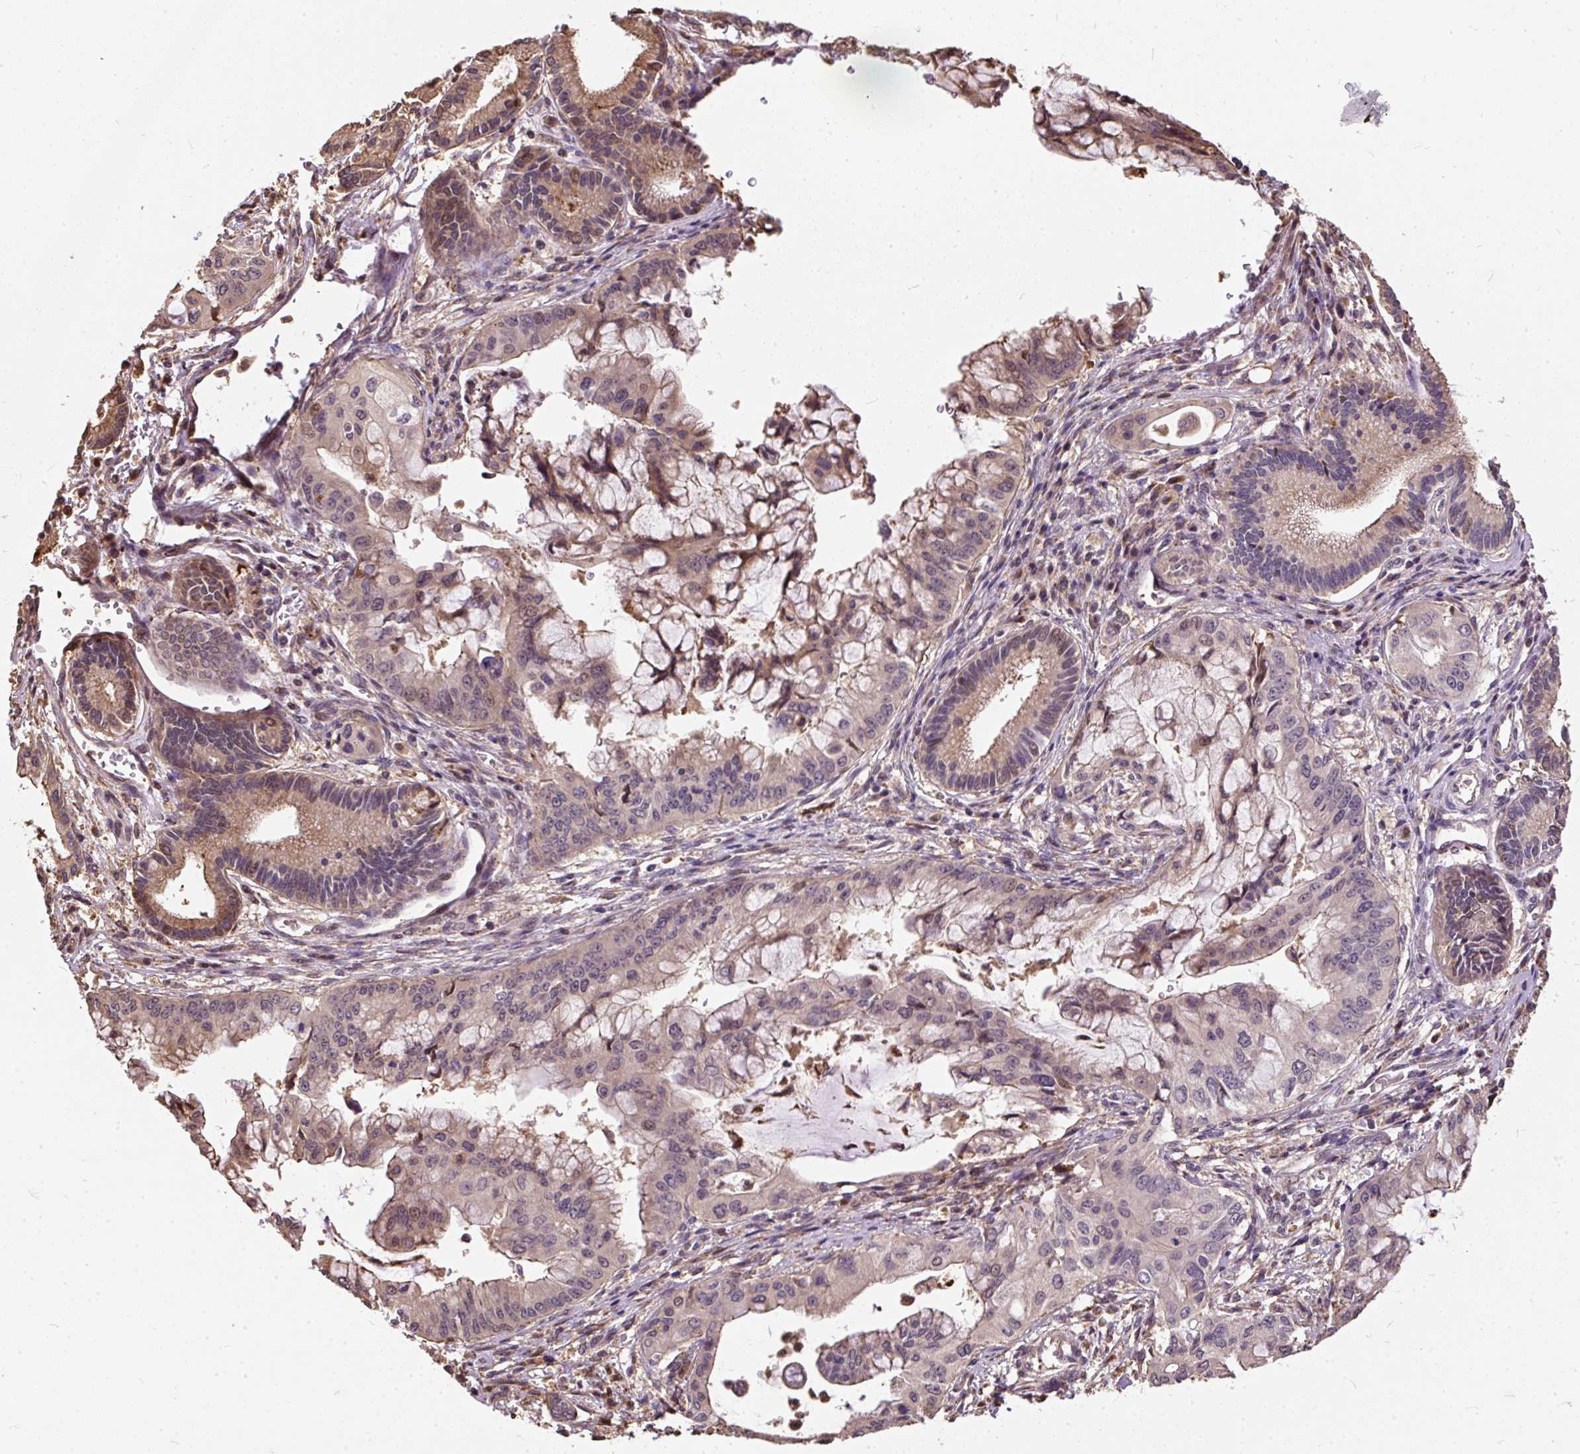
{"staining": {"intensity": "weak", "quantity": "25%-75%", "location": "cytoplasmic/membranous"}, "tissue": "pancreatic cancer", "cell_type": "Tumor cells", "image_type": "cancer", "snomed": [{"axis": "morphology", "description": "Adenocarcinoma, NOS"}, {"axis": "topography", "description": "Pancreas"}], "caption": "A high-resolution micrograph shows immunohistochemistry staining of pancreatic cancer (adenocarcinoma), which reveals weak cytoplasmic/membranous positivity in about 25%-75% of tumor cells.", "gene": "PUS7L", "patient": {"sex": "male", "age": 46}}